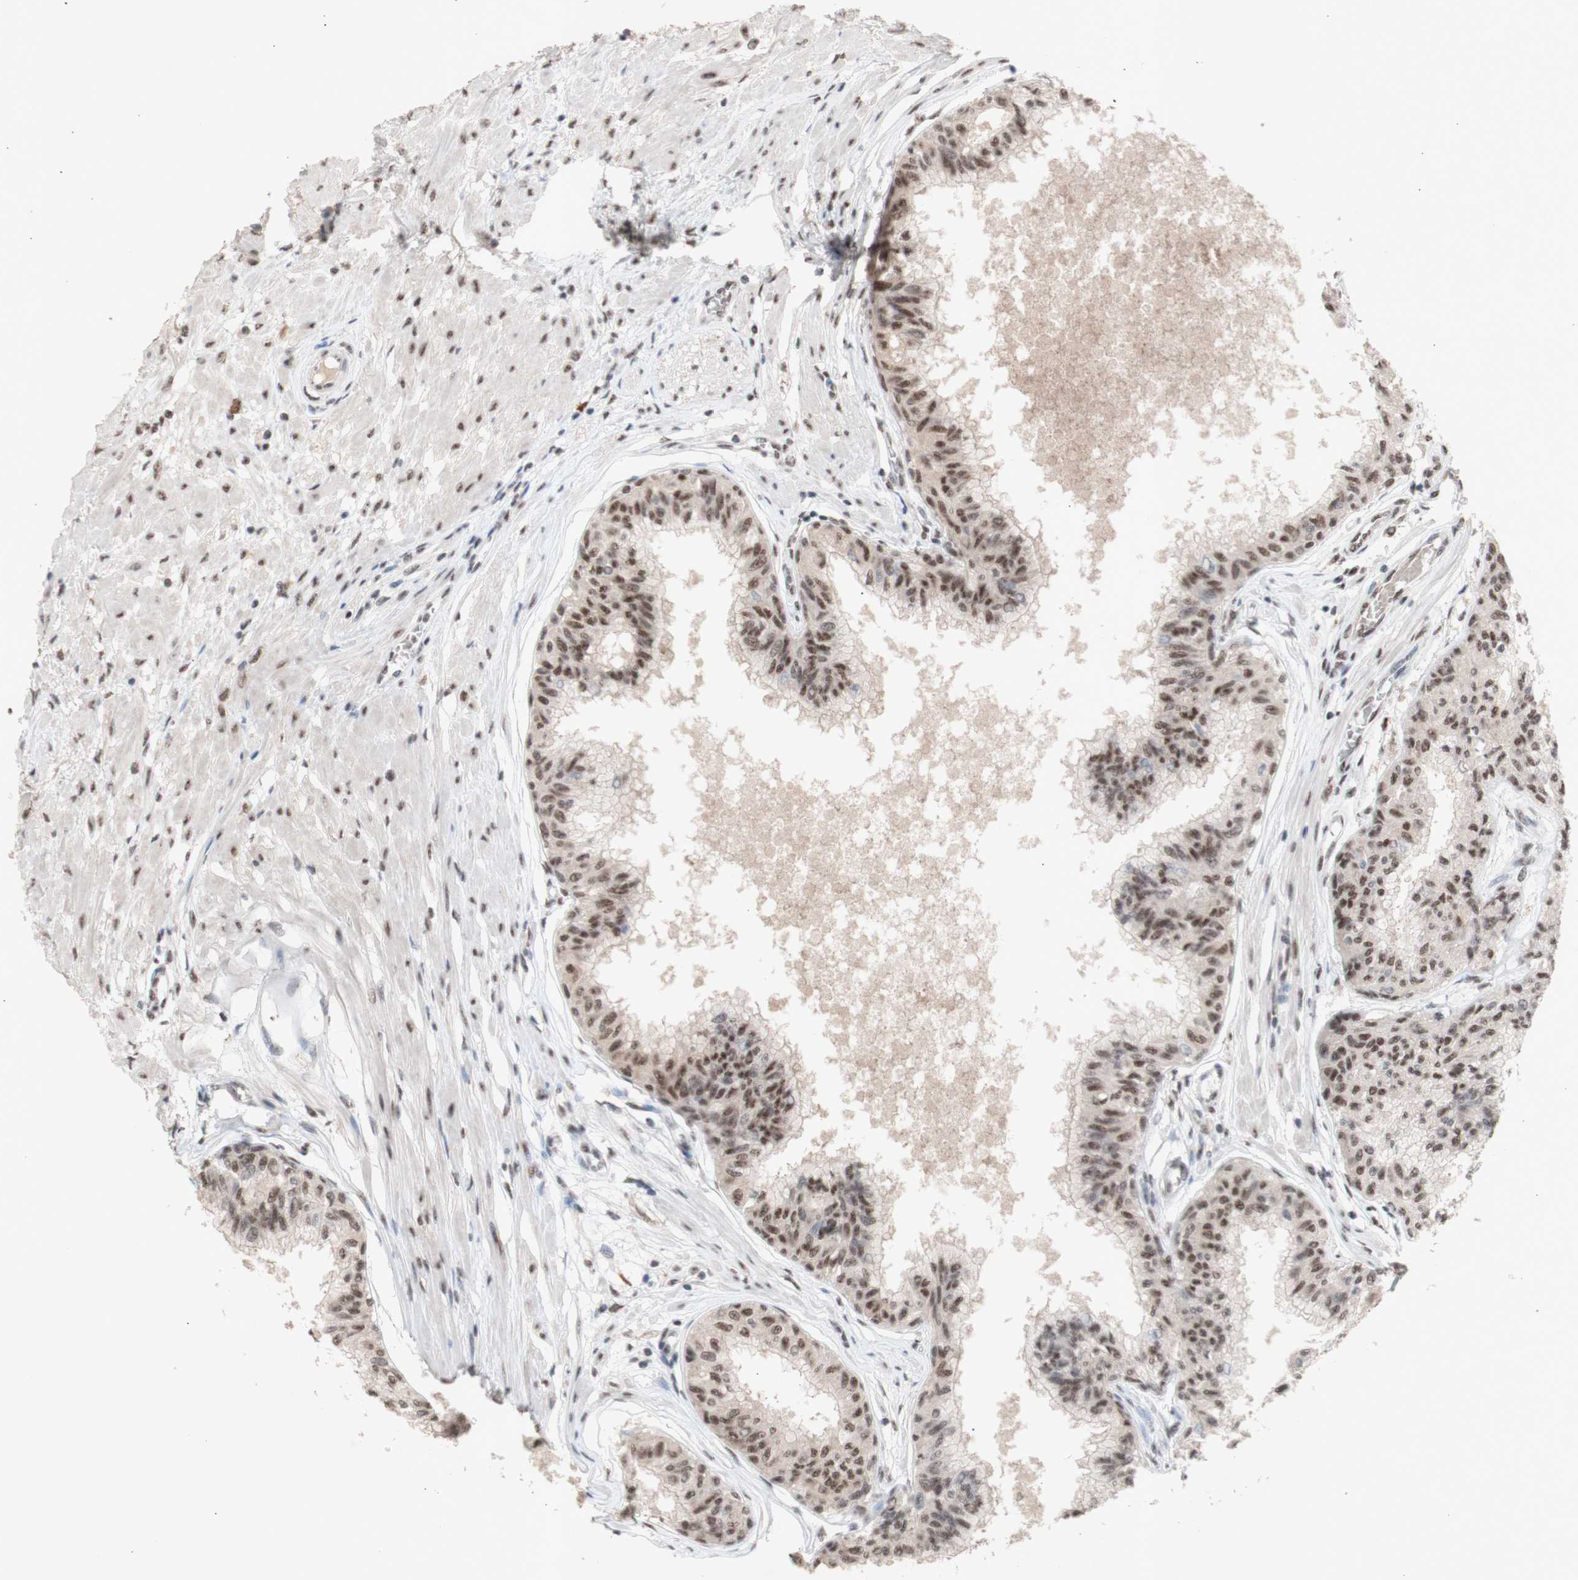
{"staining": {"intensity": "moderate", "quantity": ">75%", "location": "nuclear"}, "tissue": "prostate", "cell_type": "Glandular cells", "image_type": "normal", "snomed": [{"axis": "morphology", "description": "Normal tissue, NOS"}, {"axis": "topography", "description": "Prostate"}, {"axis": "topography", "description": "Seminal veicle"}], "caption": "Brown immunohistochemical staining in unremarkable human prostate shows moderate nuclear positivity in approximately >75% of glandular cells.", "gene": "SFPQ", "patient": {"sex": "male", "age": 60}}